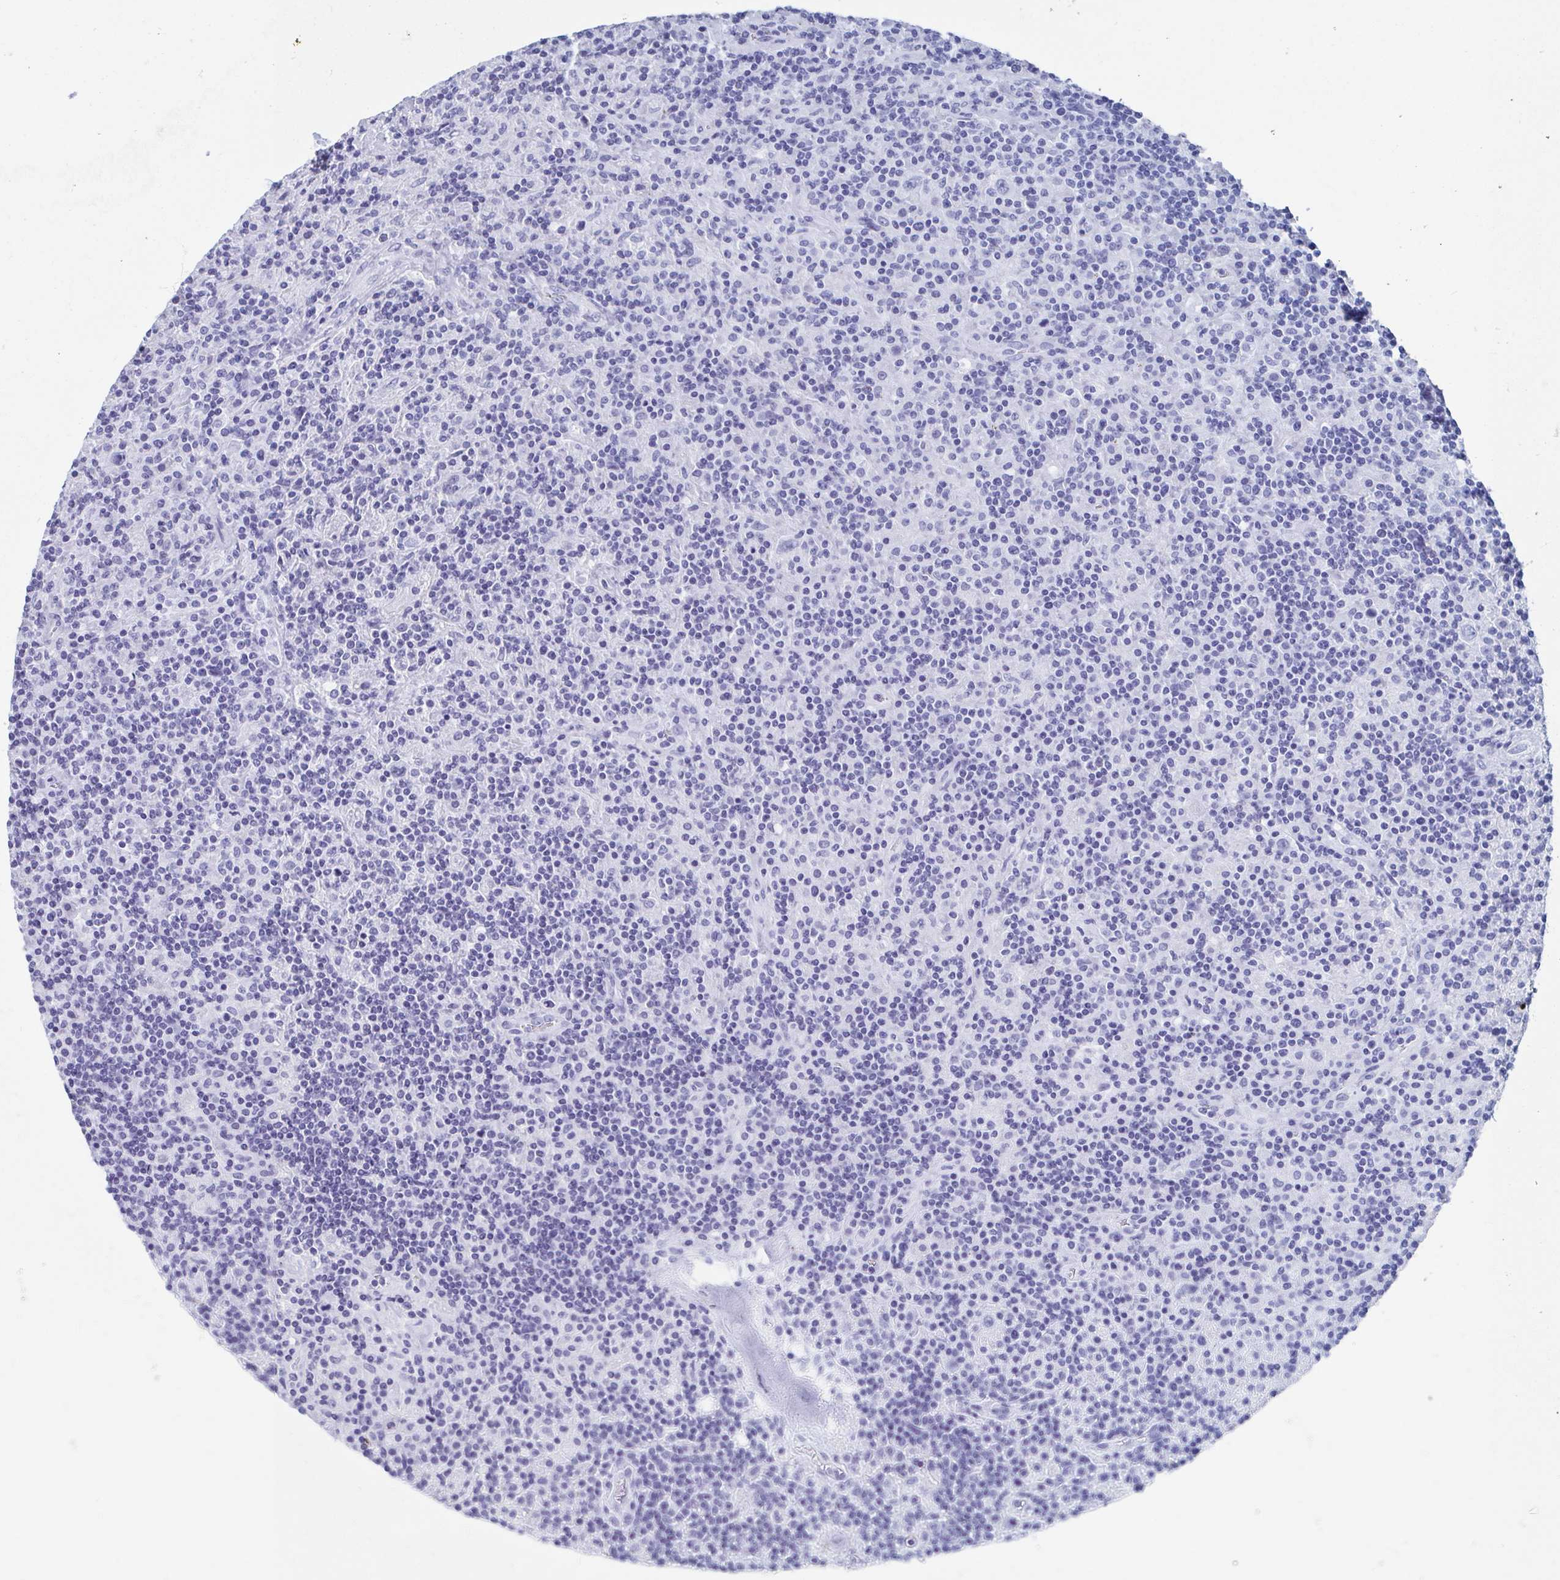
{"staining": {"intensity": "negative", "quantity": "none", "location": "none"}, "tissue": "lymphoma", "cell_type": "Tumor cells", "image_type": "cancer", "snomed": [{"axis": "morphology", "description": "Hodgkin's disease, NOS"}, {"axis": "topography", "description": "Lymph node"}], "caption": "The immunohistochemistry (IHC) image has no significant staining in tumor cells of Hodgkin's disease tissue.", "gene": "HDGFL1", "patient": {"sex": "male", "age": 70}}